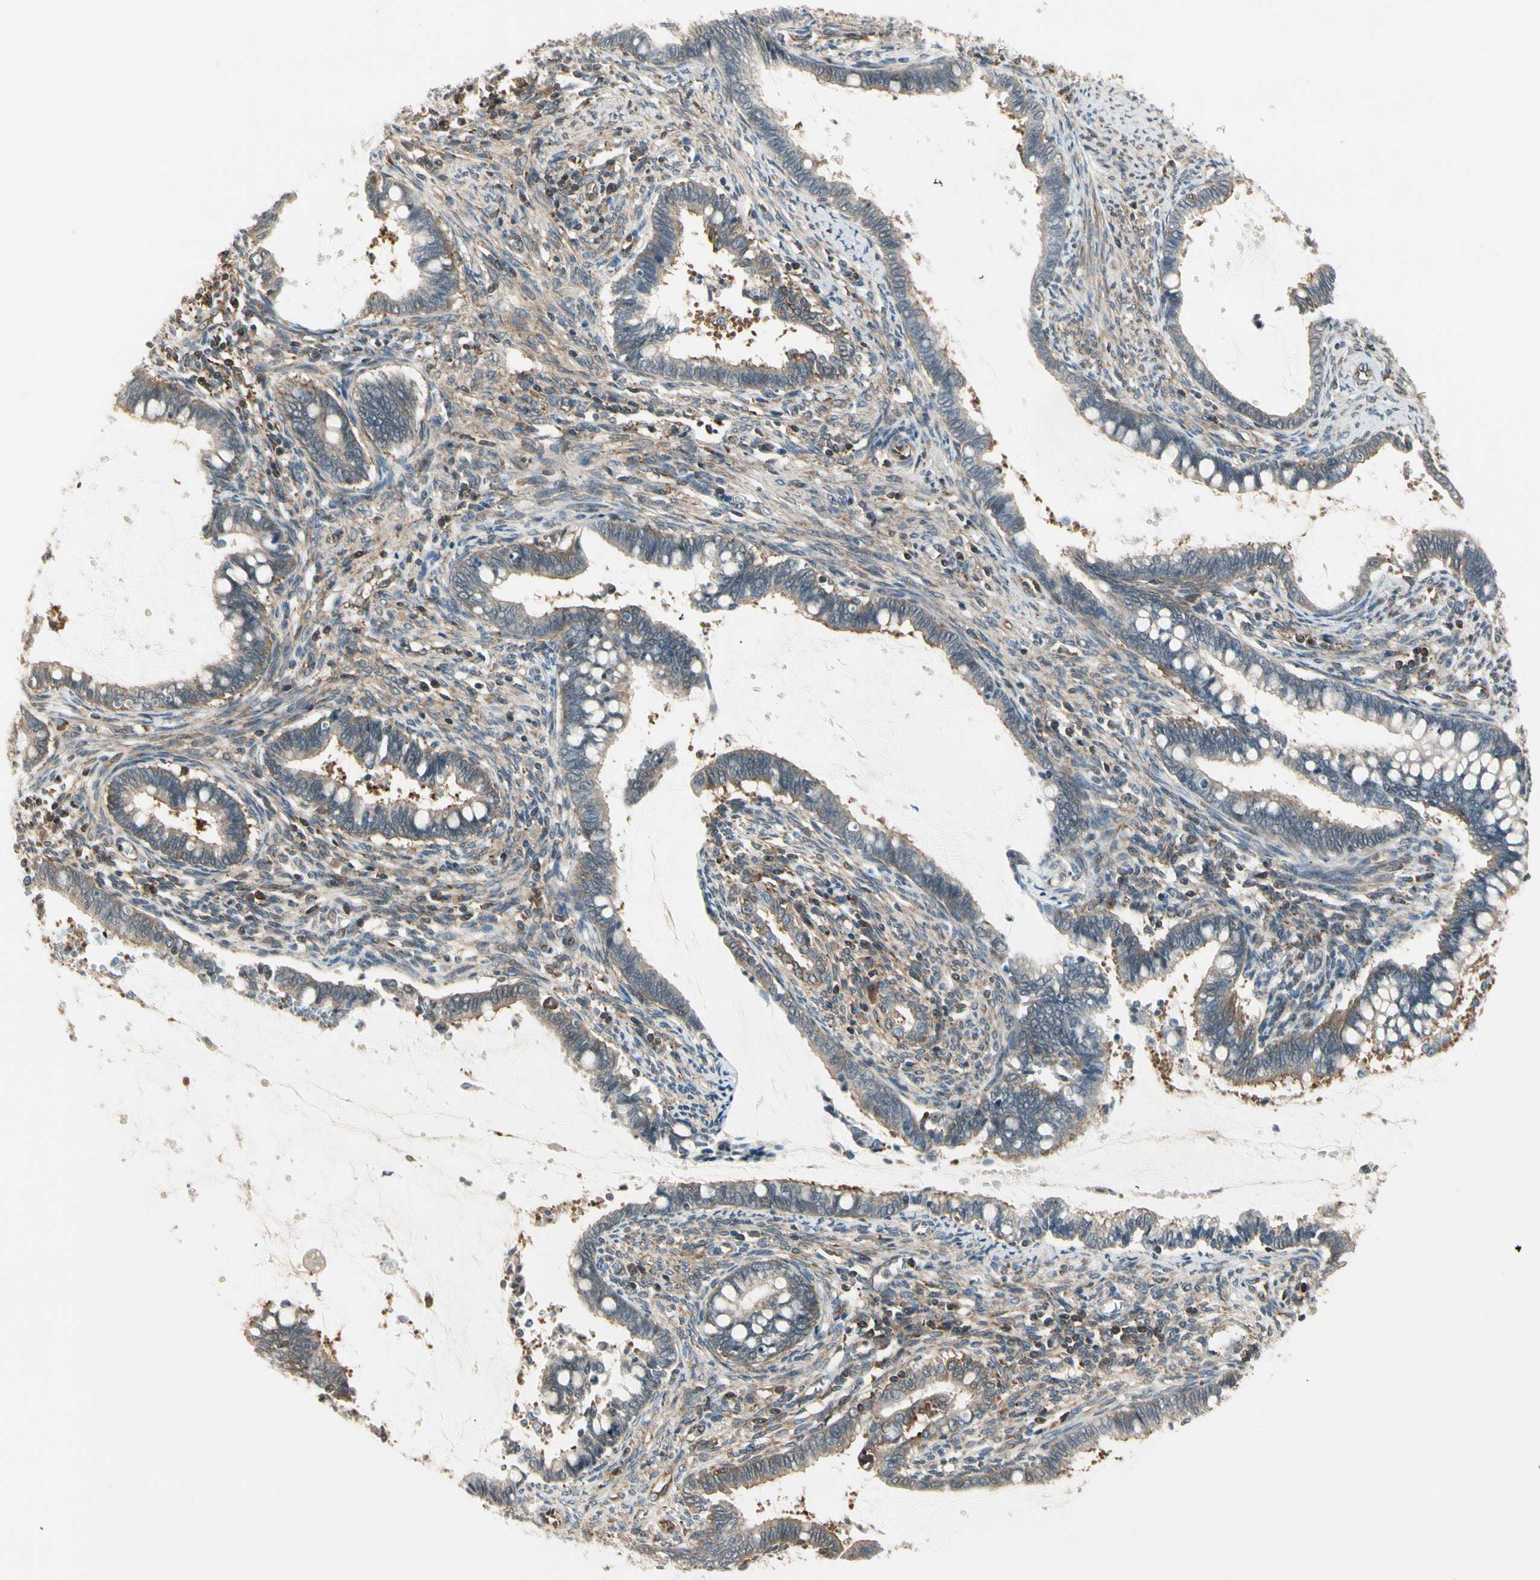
{"staining": {"intensity": "weak", "quantity": "25%-75%", "location": "cytoplasmic/membranous"}, "tissue": "cervical cancer", "cell_type": "Tumor cells", "image_type": "cancer", "snomed": [{"axis": "morphology", "description": "Adenocarcinoma, NOS"}, {"axis": "topography", "description": "Cervix"}], "caption": "Cervical cancer stained with DAB (3,3'-diaminobenzidine) immunohistochemistry (IHC) demonstrates low levels of weak cytoplasmic/membranous expression in approximately 25%-75% of tumor cells.", "gene": "OXSR1", "patient": {"sex": "female", "age": 44}}